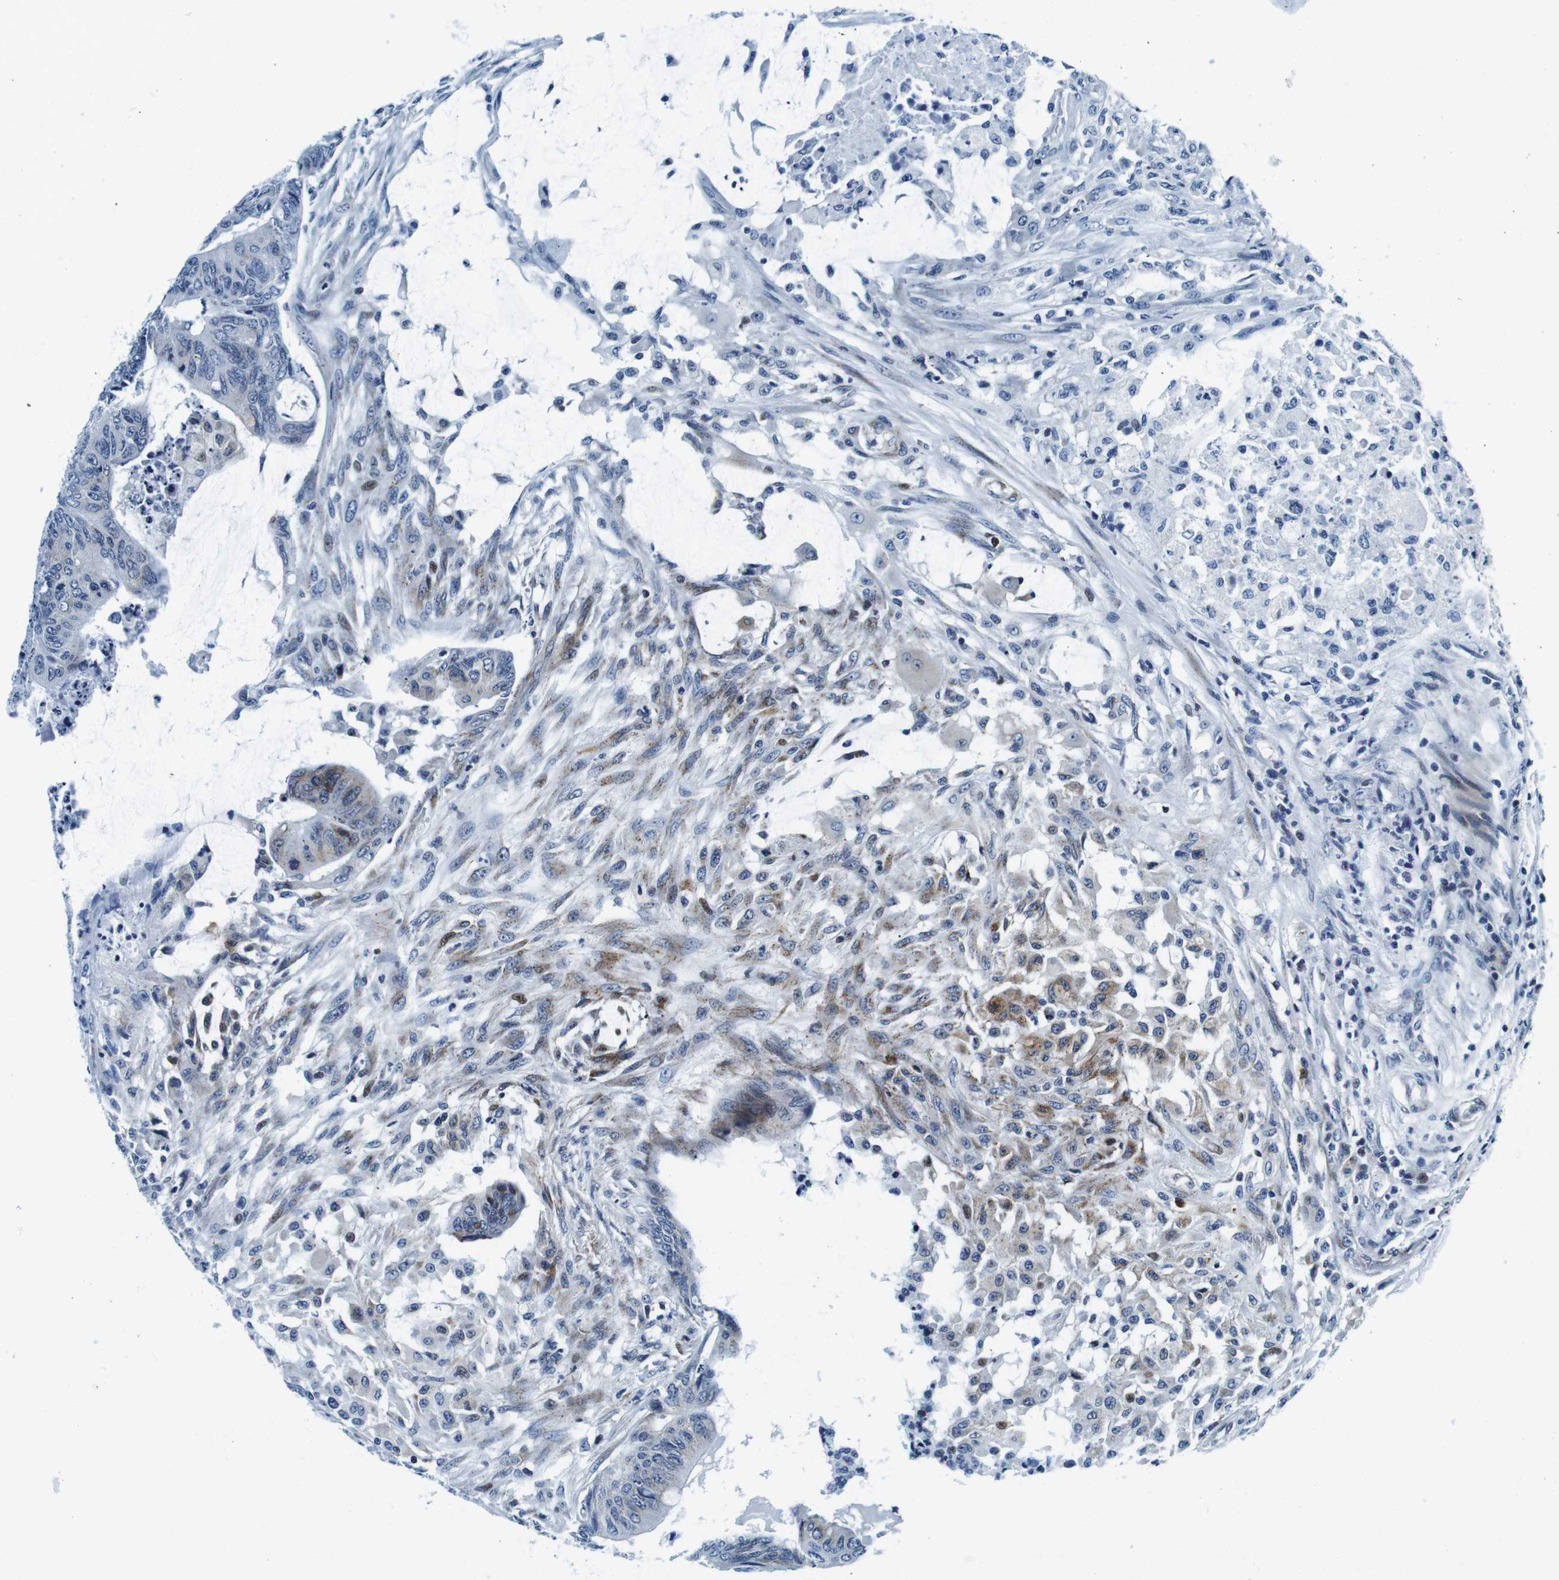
{"staining": {"intensity": "weak", "quantity": "<25%", "location": "cytoplasmic/membranous"}, "tissue": "colorectal cancer", "cell_type": "Tumor cells", "image_type": "cancer", "snomed": [{"axis": "morphology", "description": "Normal tissue, NOS"}, {"axis": "morphology", "description": "Adenocarcinoma, NOS"}, {"axis": "topography", "description": "Rectum"}, {"axis": "topography", "description": "Peripheral nerve tissue"}], "caption": "Colorectal adenocarcinoma was stained to show a protein in brown. There is no significant expression in tumor cells.", "gene": "FAR2", "patient": {"sex": "male", "age": 92}}